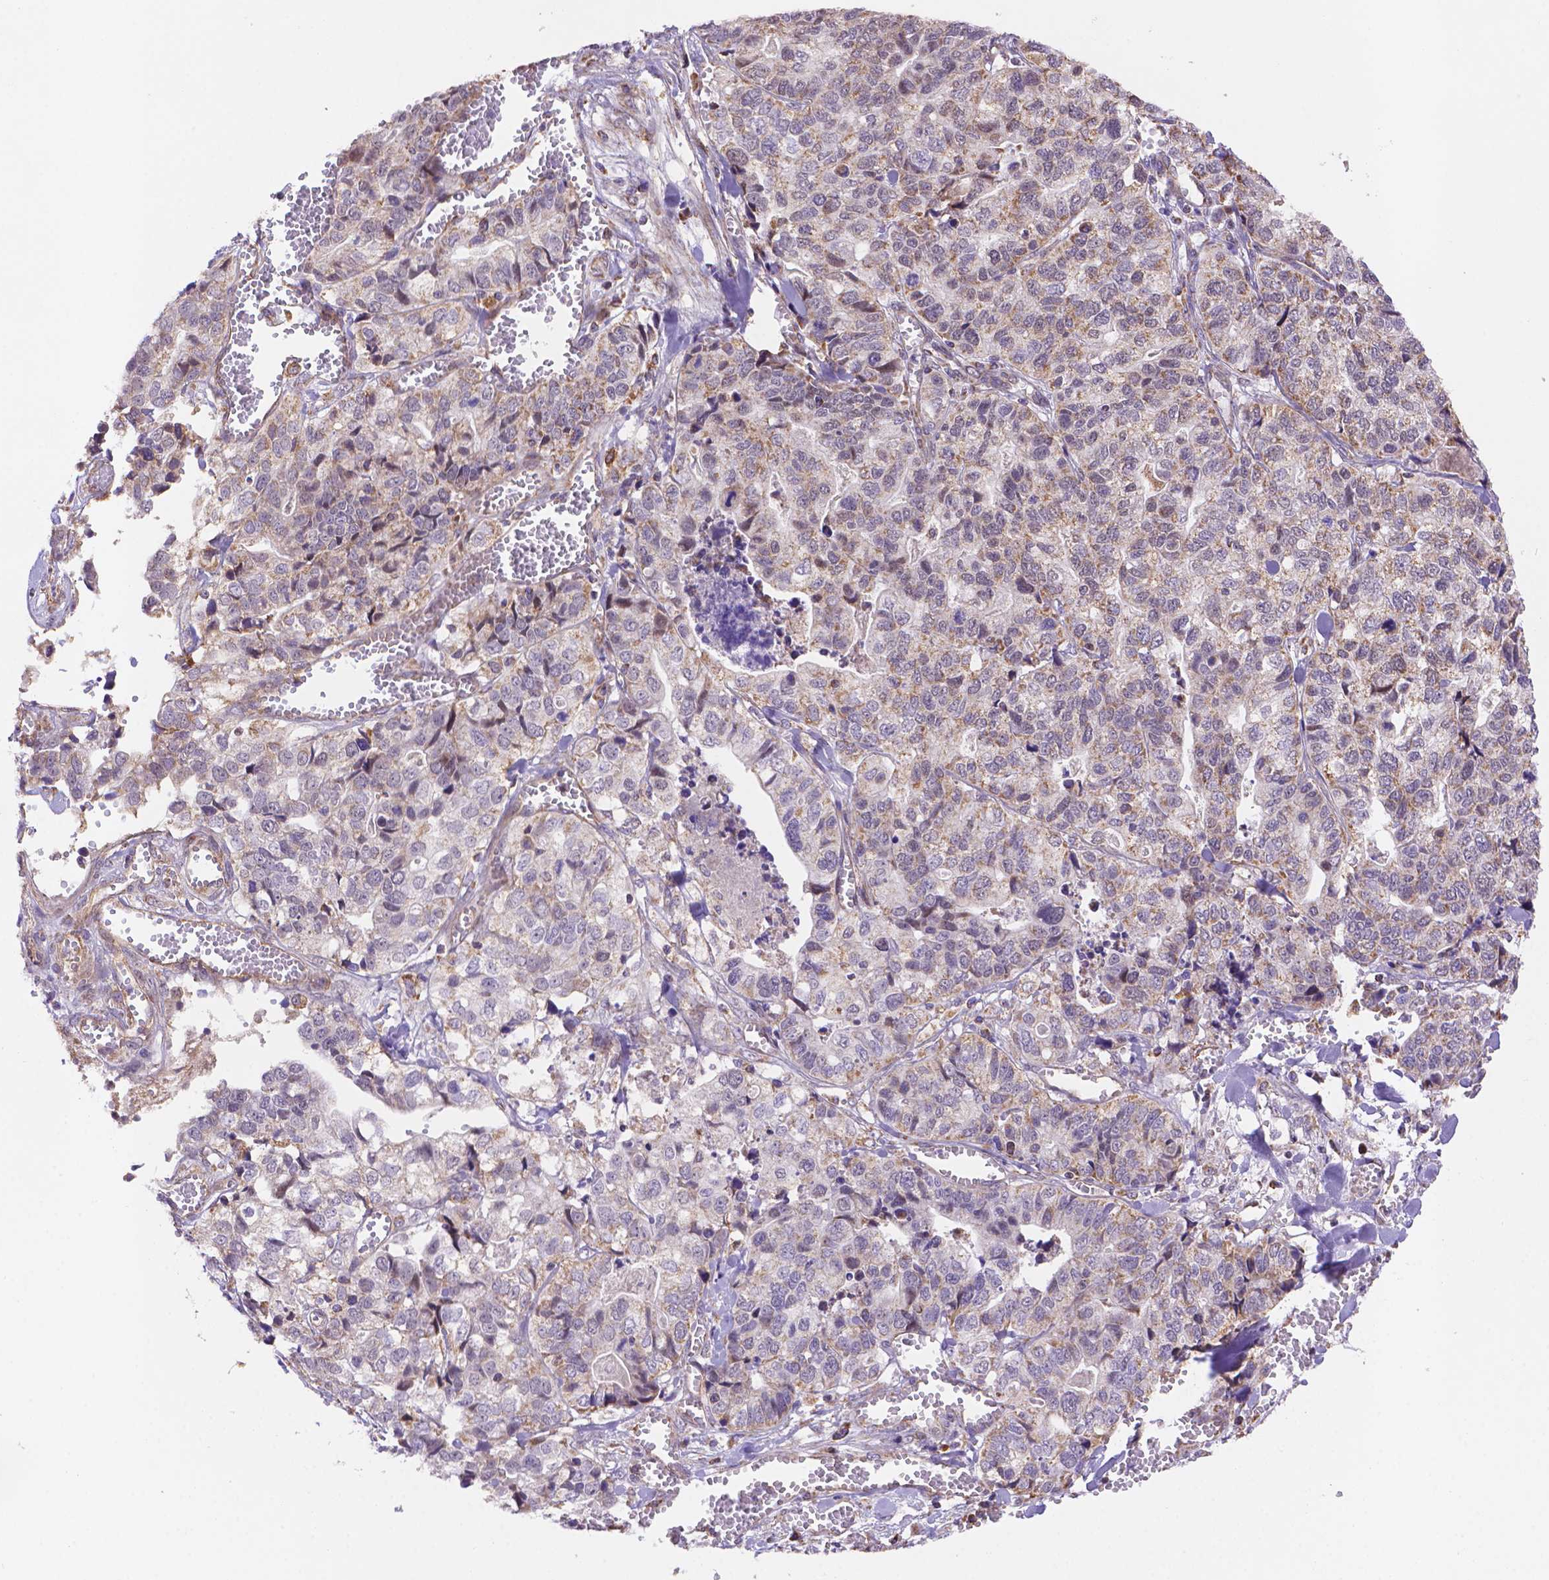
{"staining": {"intensity": "moderate", "quantity": "25%-75%", "location": "cytoplasmic/membranous"}, "tissue": "stomach cancer", "cell_type": "Tumor cells", "image_type": "cancer", "snomed": [{"axis": "morphology", "description": "Adenocarcinoma, NOS"}, {"axis": "topography", "description": "Stomach, upper"}], "caption": "Tumor cells exhibit medium levels of moderate cytoplasmic/membranous staining in about 25%-75% of cells in human adenocarcinoma (stomach). Nuclei are stained in blue.", "gene": "CYYR1", "patient": {"sex": "female", "age": 67}}